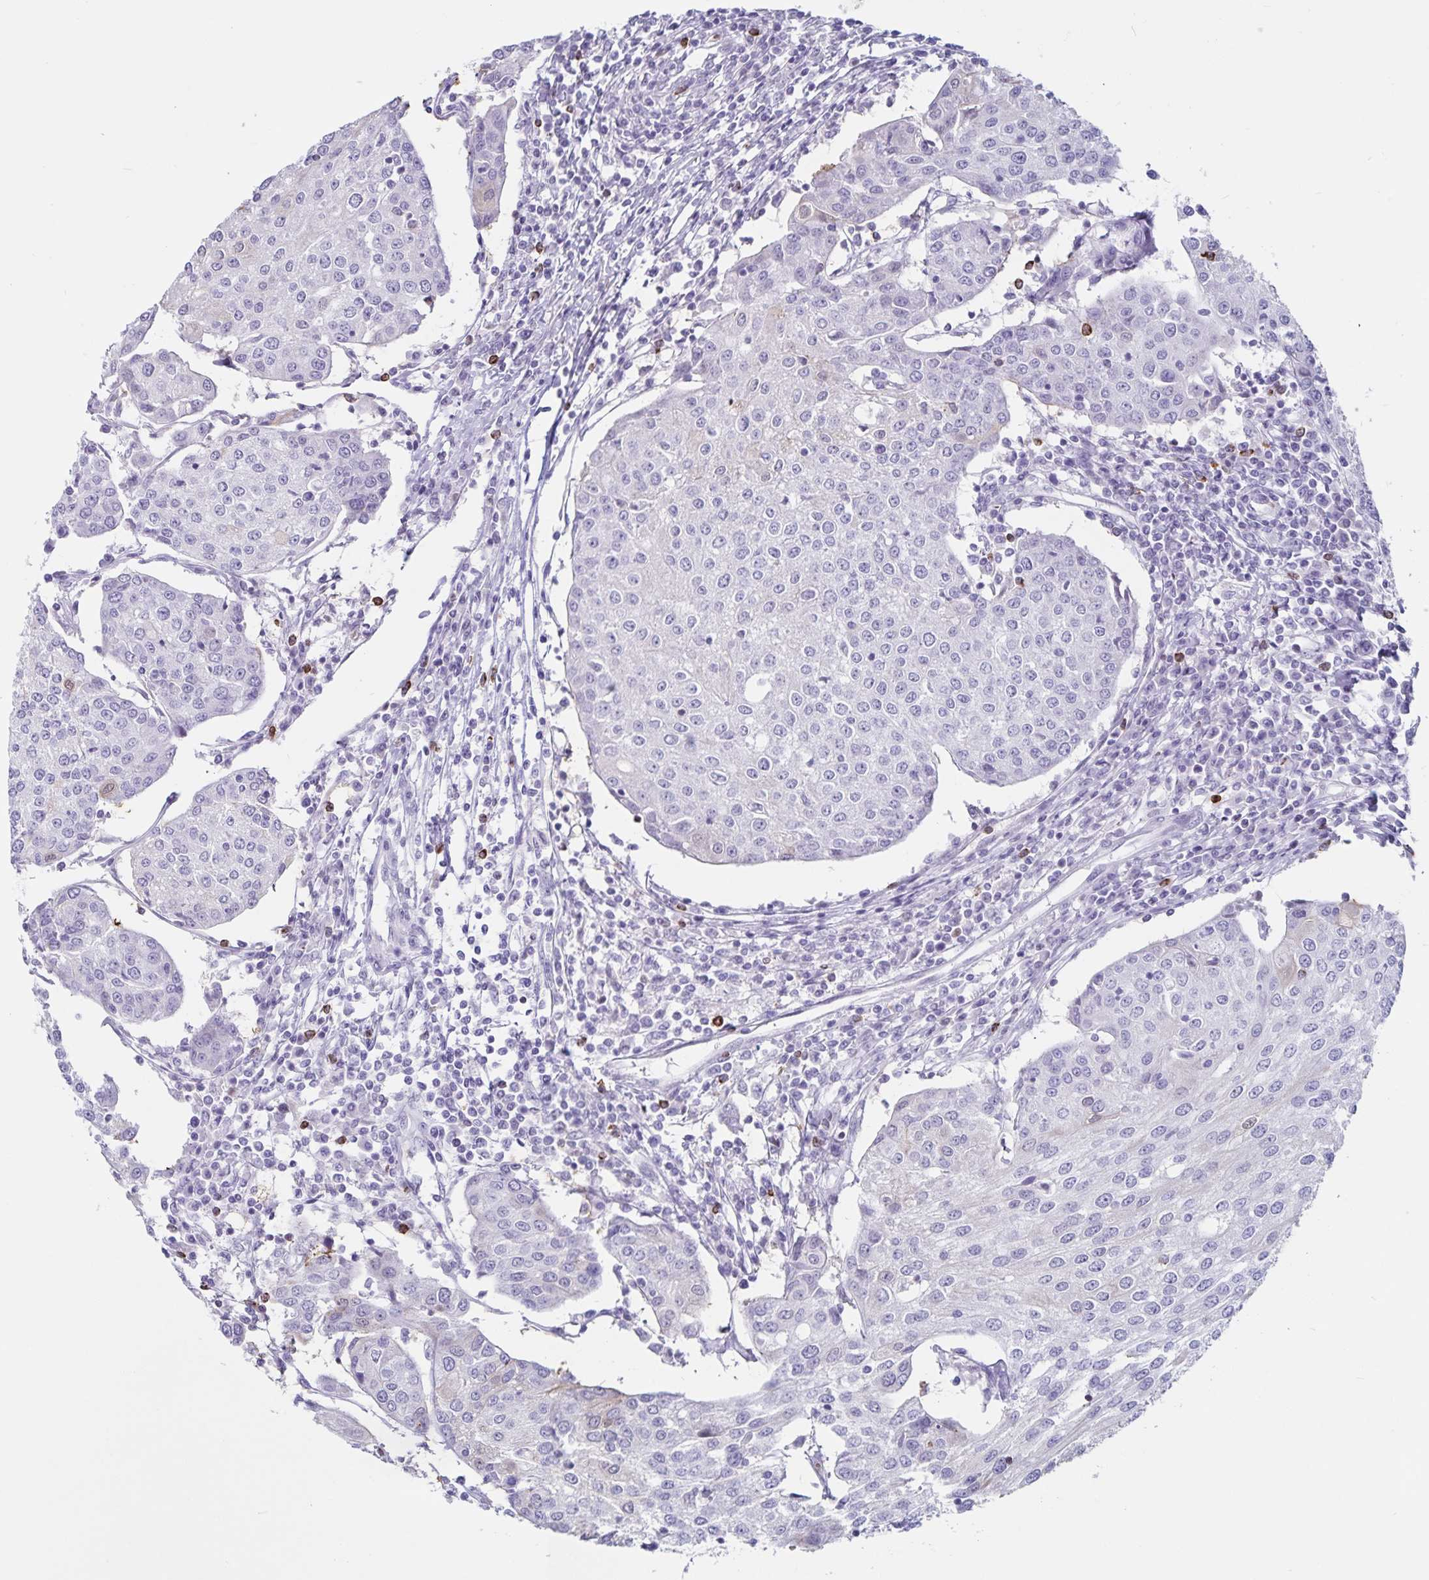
{"staining": {"intensity": "negative", "quantity": "none", "location": "none"}, "tissue": "urothelial cancer", "cell_type": "Tumor cells", "image_type": "cancer", "snomed": [{"axis": "morphology", "description": "Urothelial carcinoma, High grade"}, {"axis": "topography", "description": "Urinary bladder"}], "caption": "This is an immunohistochemistry (IHC) histopathology image of human high-grade urothelial carcinoma. There is no positivity in tumor cells.", "gene": "GNLY", "patient": {"sex": "female", "age": 85}}